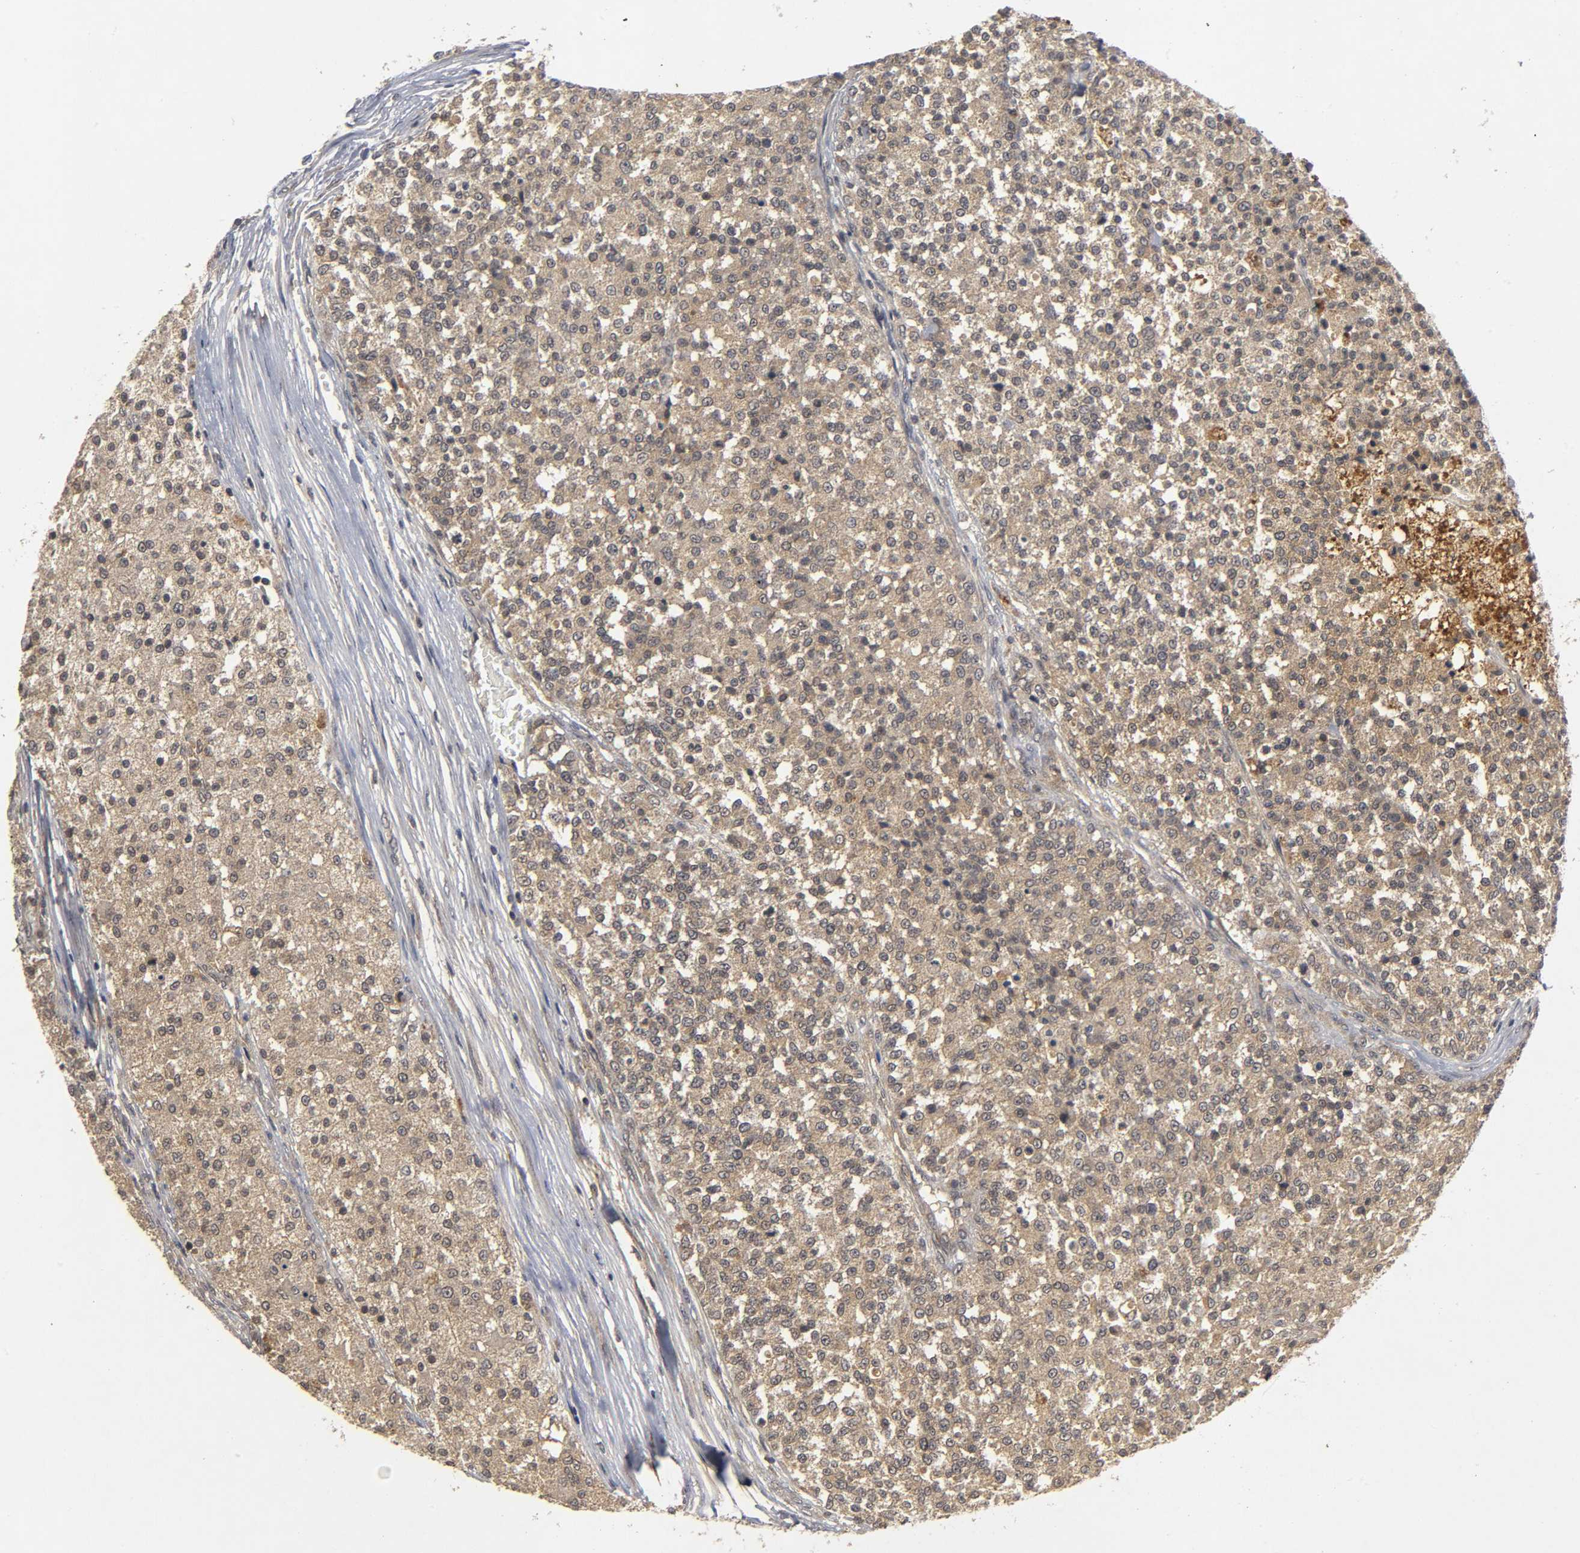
{"staining": {"intensity": "moderate", "quantity": ">75%", "location": "cytoplasmic/membranous"}, "tissue": "testis cancer", "cell_type": "Tumor cells", "image_type": "cancer", "snomed": [{"axis": "morphology", "description": "Seminoma, NOS"}, {"axis": "topography", "description": "Testis"}], "caption": "This histopathology image demonstrates immunohistochemistry (IHC) staining of testis seminoma, with medium moderate cytoplasmic/membranous positivity in about >75% of tumor cells.", "gene": "TRAF6", "patient": {"sex": "male", "age": 59}}